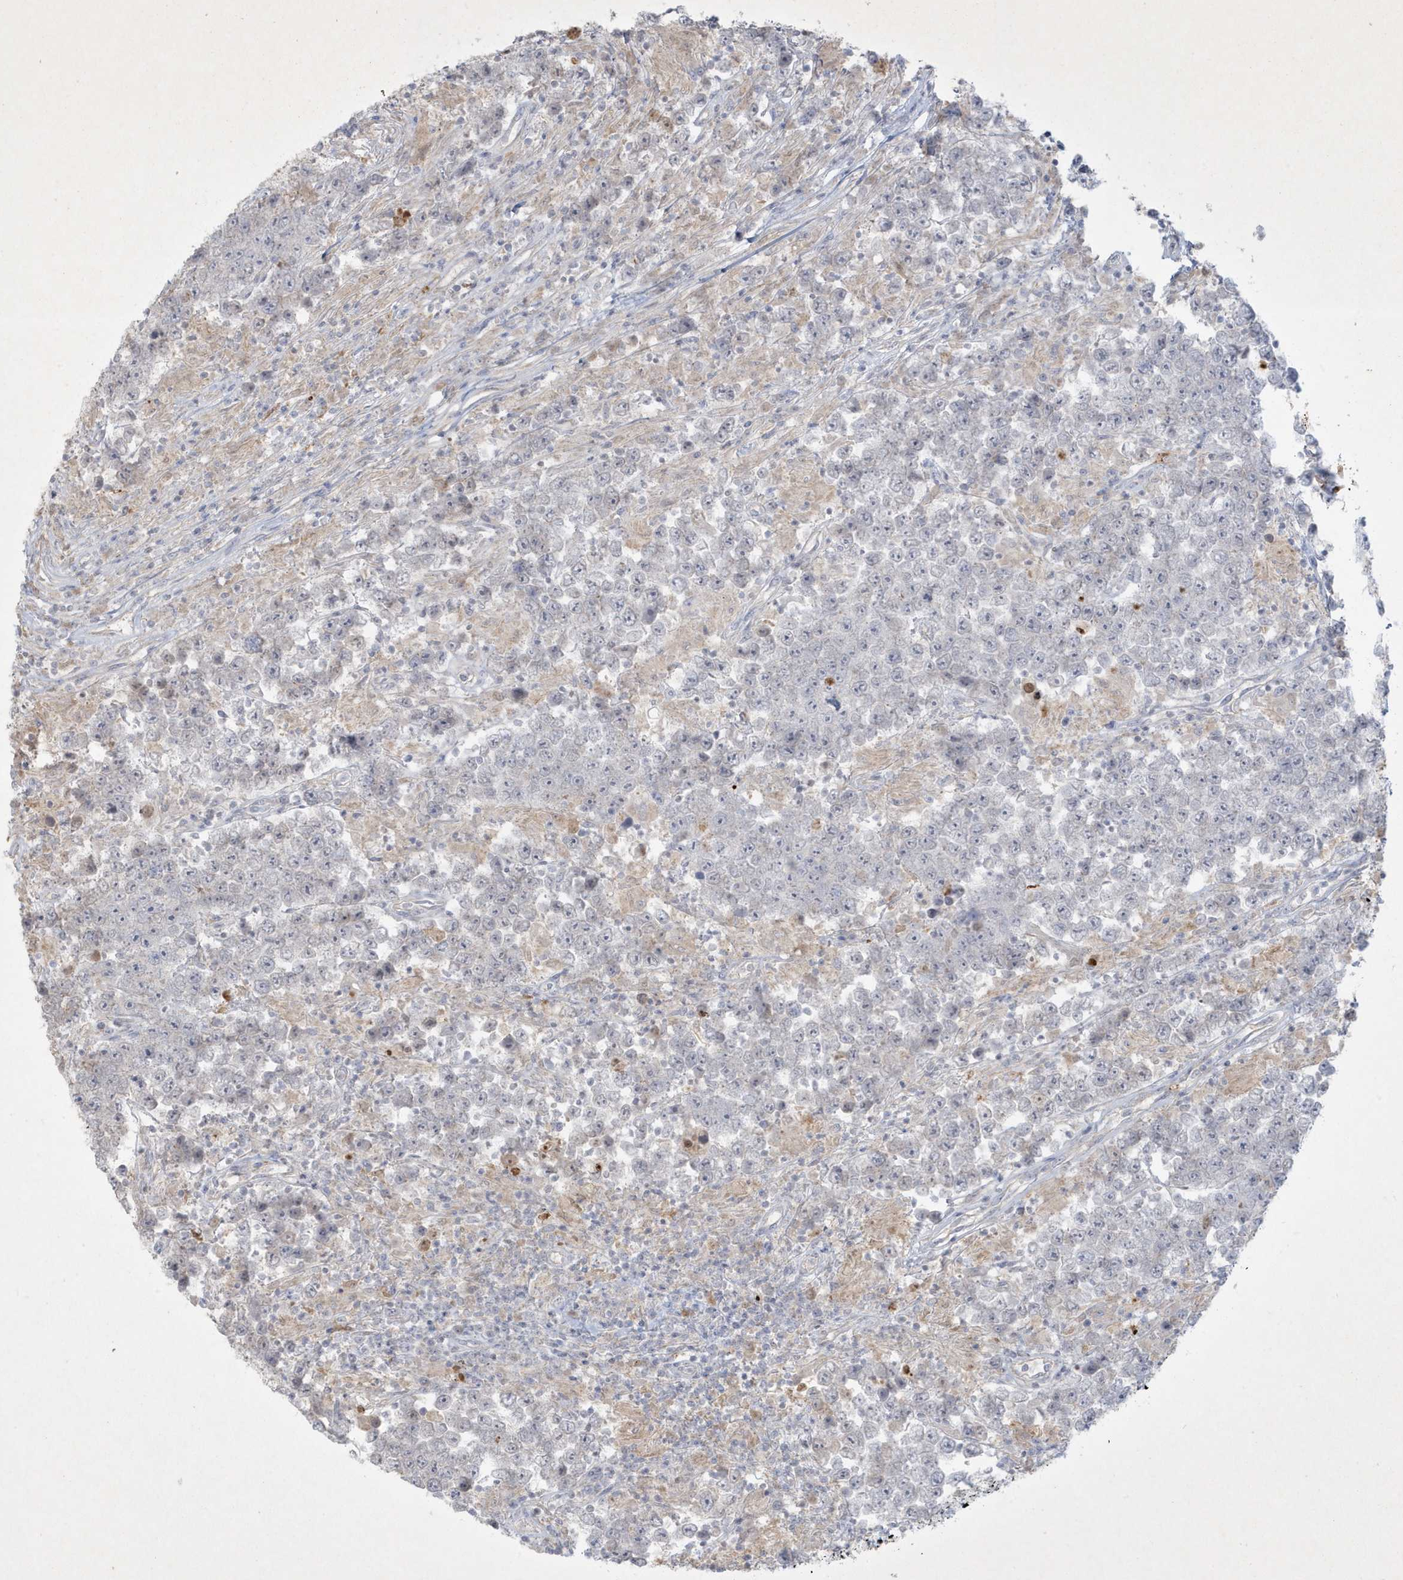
{"staining": {"intensity": "negative", "quantity": "none", "location": "none"}, "tissue": "testis cancer", "cell_type": "Tumor cells", "image_type": "cancer", "snomed": [{"axis": "morphology", "description": "Normal tissue, NOS"}, {"axis": "morphology", "description": "Urothelial carcinoma, High grade"}, {"axis": "morphology", "description": "Seminoma, NOS"}, {"axis": "morphology", "description": "Carcinoma, Embryonal, NOS"}, {"axis": "topography", "description": "Urinary bladder"}, {"axis": "topography", "description": "Testis"}], "caption": "Immunohistochemical staining of human testis cancer (embryonal carcinoma) shows no significant expression in tumor cells.", "gene": "CCDC24", "patient": {"sex": "male", "age": 41}}